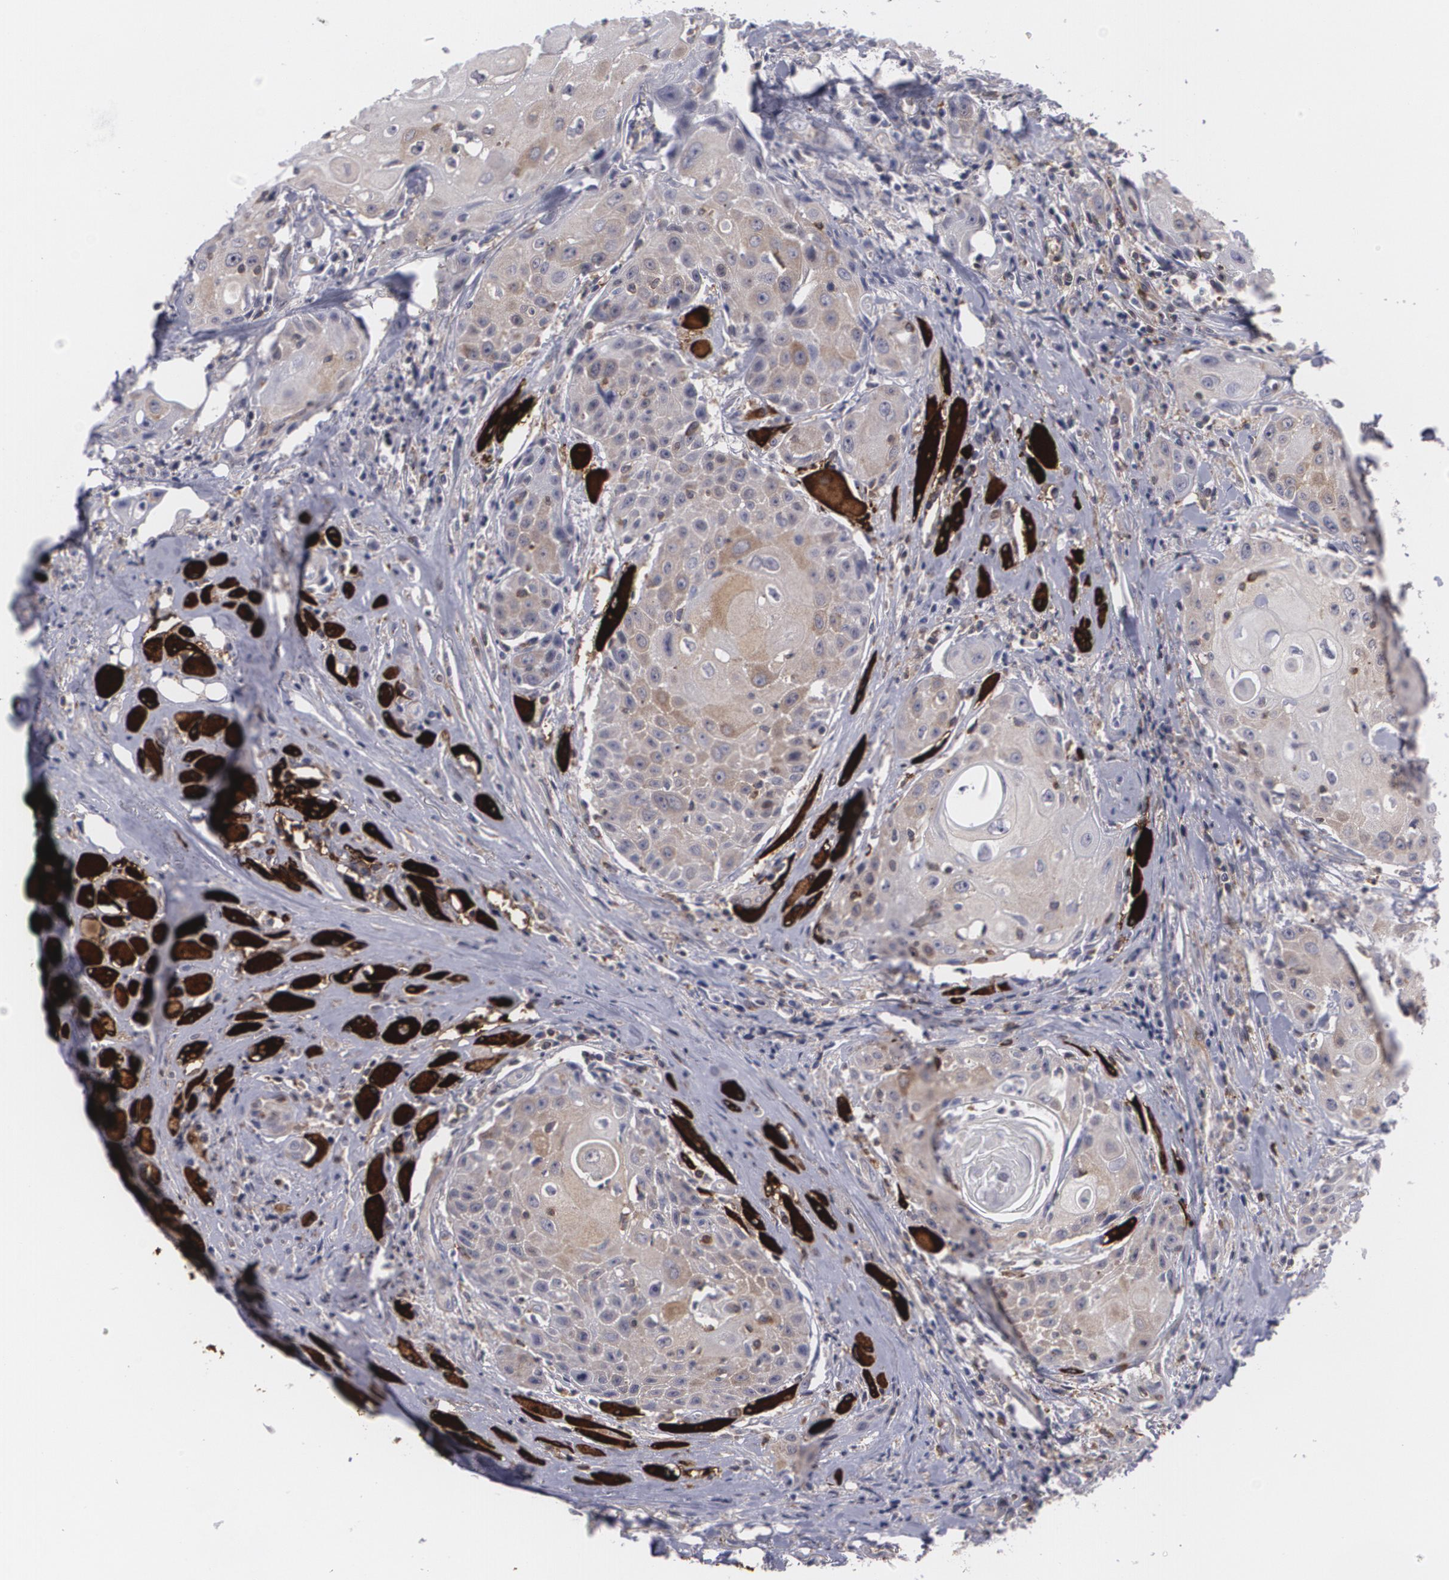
{"staining": {"intensity": "weak", "quantity": "25%-75%", "location": "cytoplasmic/membranous"}, "tissue": "head and neck cancer", "cell_type": "Tumor cells", "image_type": "cancer", "snomed": [{"axis": "morphology", "description": "Squamous cell carcinoma, NOS"}, {"axis": "topography", "description": "Oral tissue"}, {"axis": "topography", "description": "Head-Neck"}], "caption": "IHC staining of squamous cell carcinoma (head and neck), which exhibits low levels of weak cytoplasmic/membranous staining in about 25%-75% of tumor cells indicating weak cytoplasmic/membranous protein staining. The staining was performed using DAB (brown) for protein detection and nuclei were counterstained in hematoxylin (blue).", "gene": "BIN1", "patient": {"sex": "female", "age": 82}}